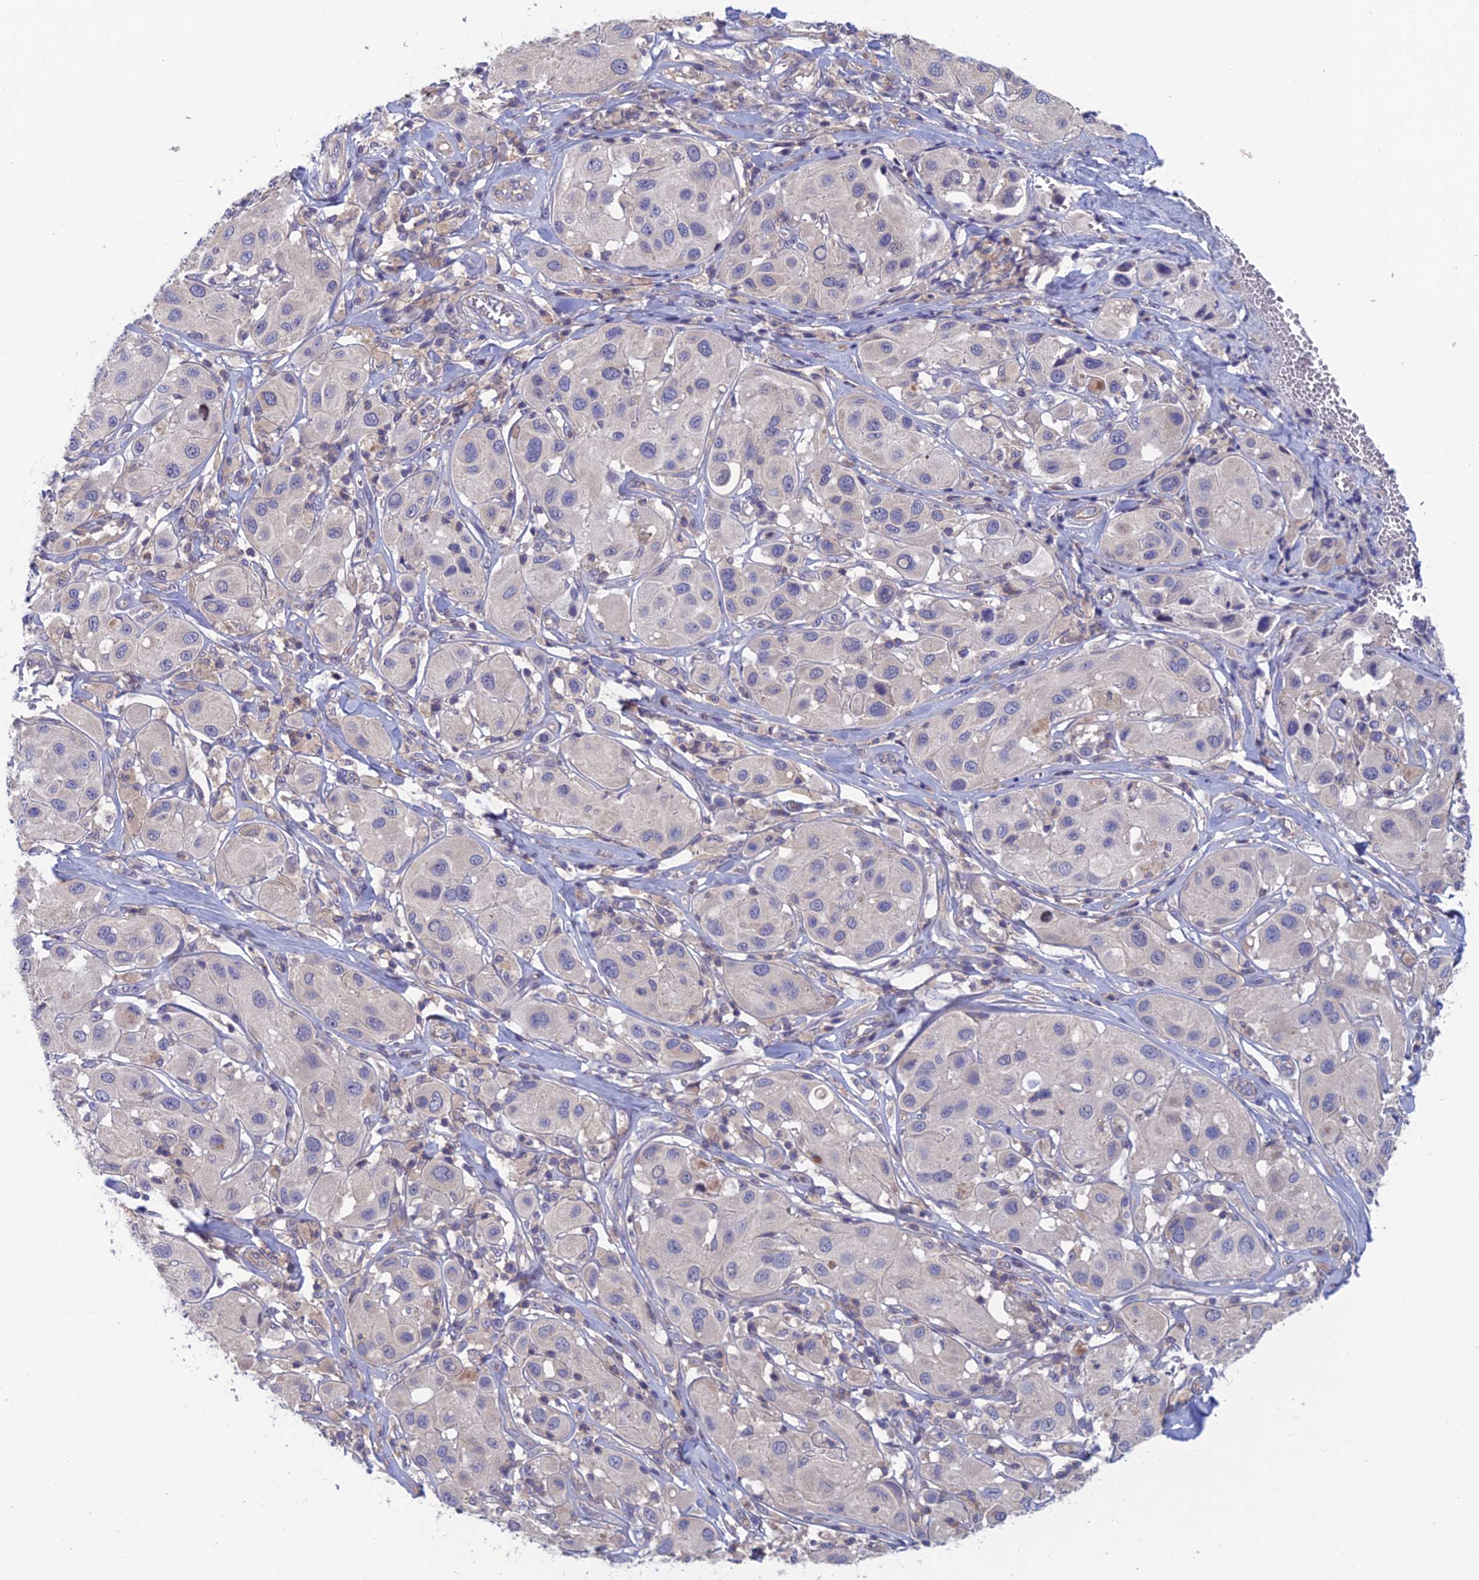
{"staining": {"intensity": "negative", "quantity": "none", "location": "none"}, "tissue": "melanoma", "cell_type": "Tumor cells", "image_type": "cancer", "snomed": [{"axis": "morphology", "description": "Malignant melanoma, Metastatic site"}, {"axis": "topography", "description": "Skin"}], "caption": "This is an immunohistochemistry micrograph of human melanoma. There is no expression in tumor cells.", "gene": "USP37", "patient": {"sex": "male", "age": 41}}